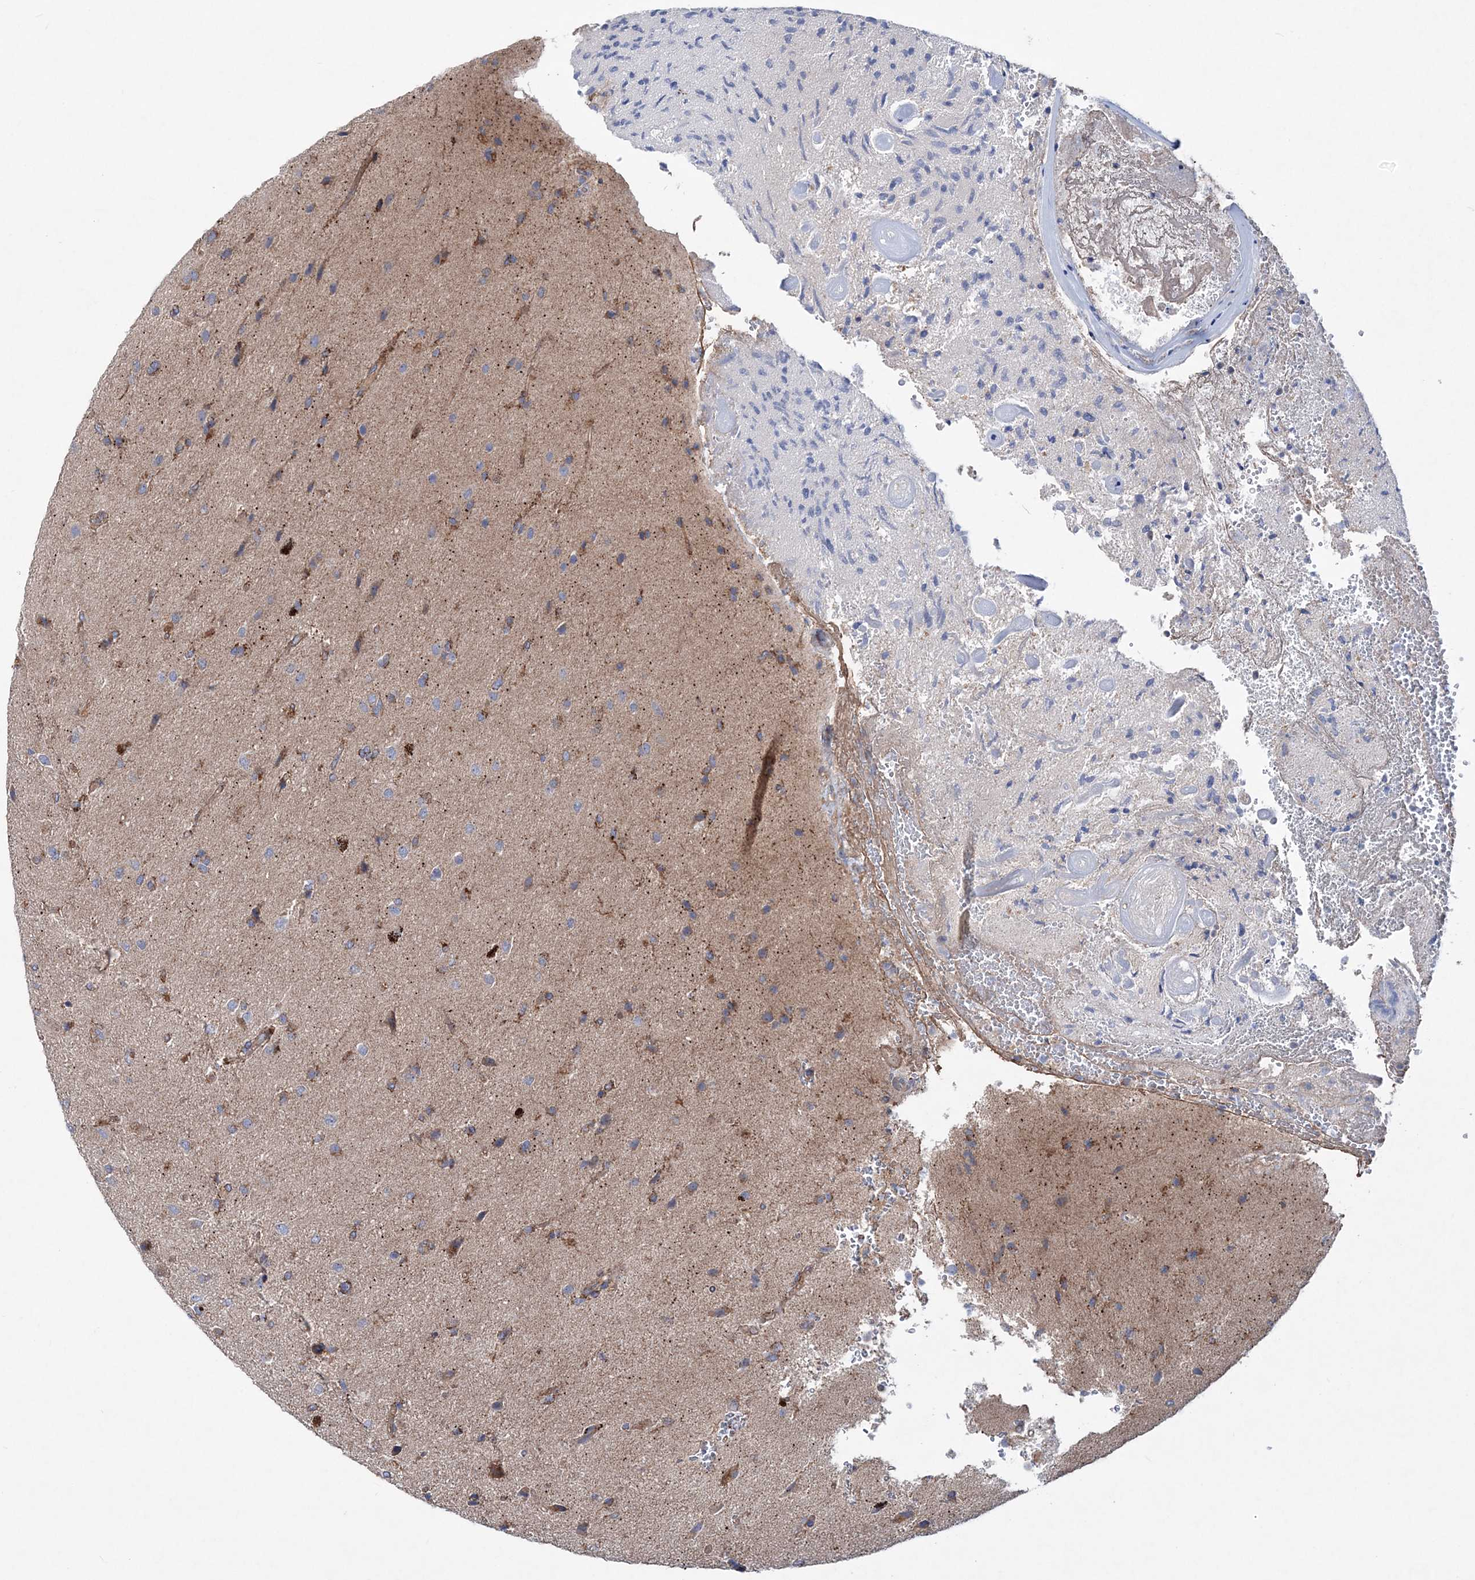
{"staining": {"intensity": "weak", "quantity": "<25%", "location": "cytoplasmic/membranous"}, "tissue": "glioma", "cell_type": "Tumor cells", "image_type": "cancer", "snomed": [{"axis": "morphology", "description": "Glioma, malignant, High grade"}, {"axis": "topography", "description": "Brain"}], "caption": "Immunohistochemical staining of human malignant high-grade glioma exhibits no significant expression in tumor cells.", "gene": "NGLY1", "patient": {"sex": "male", "age": 72}}